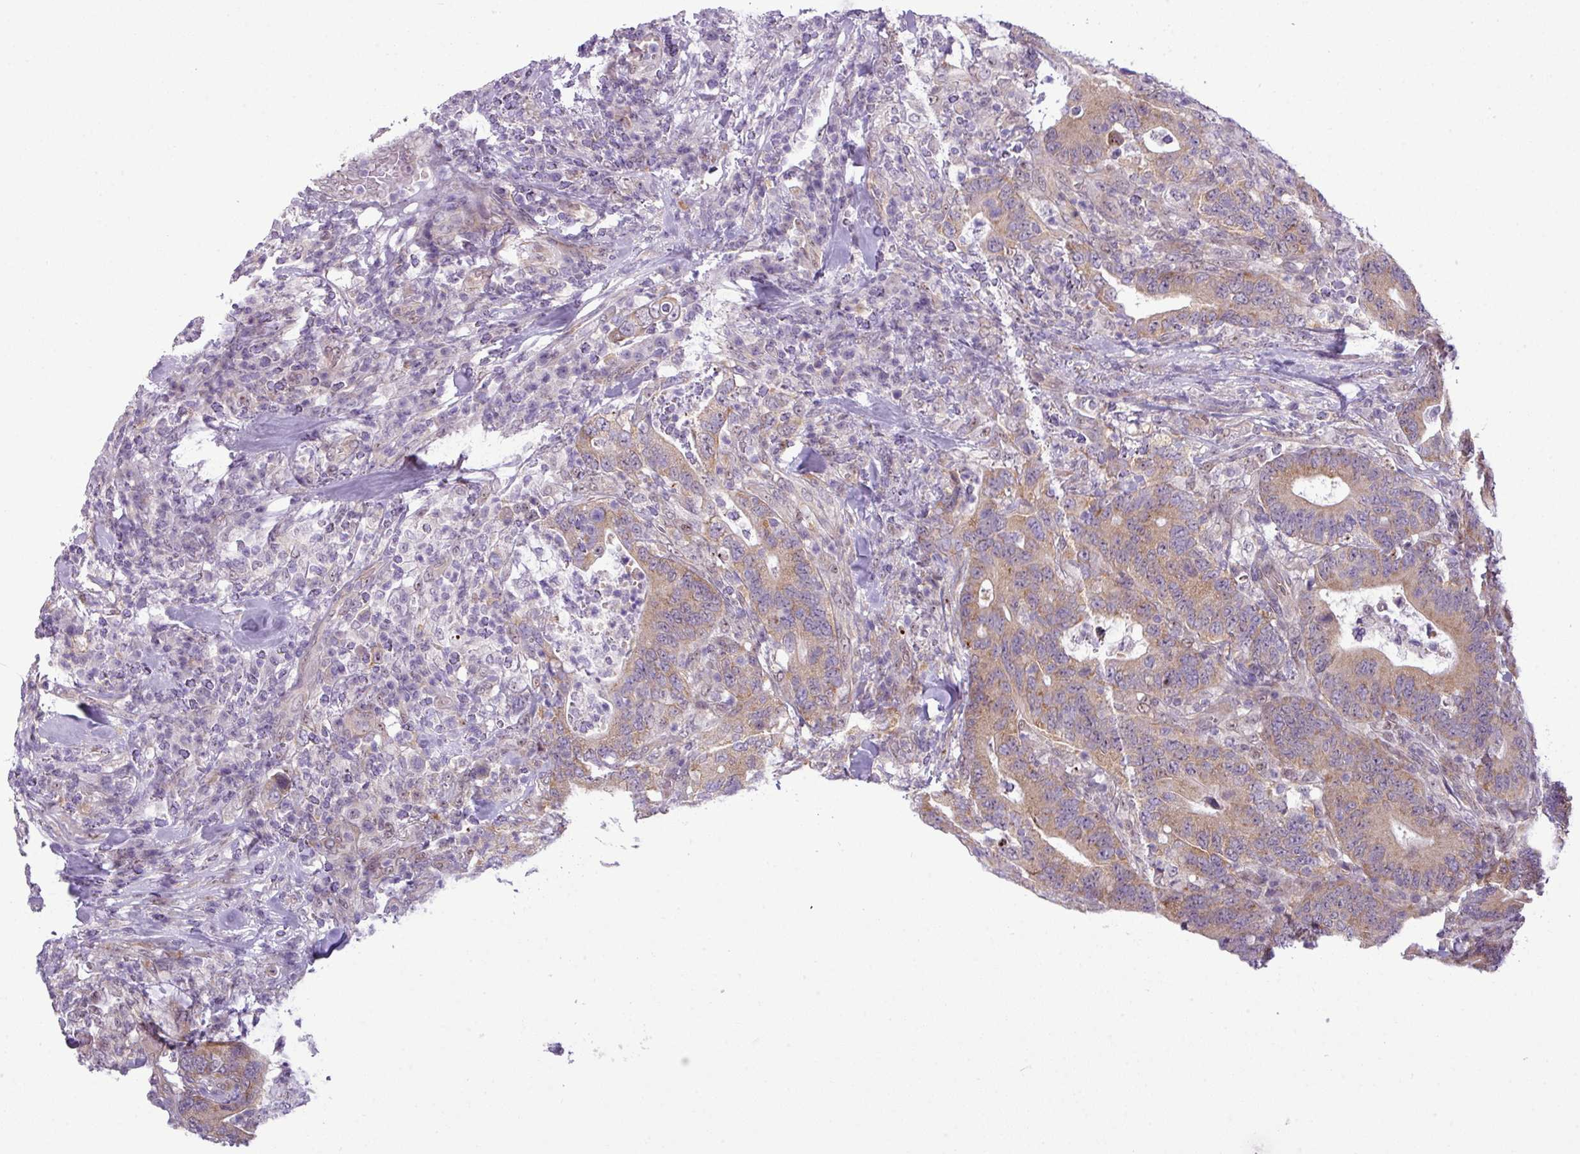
{"staining": {"intensity": "moderate", "quantity": ">75%", "location": "cytoplasmic/membranous"}, "tissue": "colorectal cancer", "cell_type": "Tumor cells", "image_type": "cancer", "snomed": [{"axis": "morphology", "description": "Adenocarcinoma, NOS"}, {"axis": "topography", "description": "Colon"}], "caption": "DAB (3,3'-diaminobenzidine) immunohistochemical staining of human adenocarcinoma (colorectal) exhibits moderate cytoplasmic/membranous protein staining in approximately >75% of tumor cells. Immunohistochemistry stains the protein of interest in brown and the nuclei are stained blue.", "gene": "MAK16", "patient": {"sex": "female", "age": 66}}